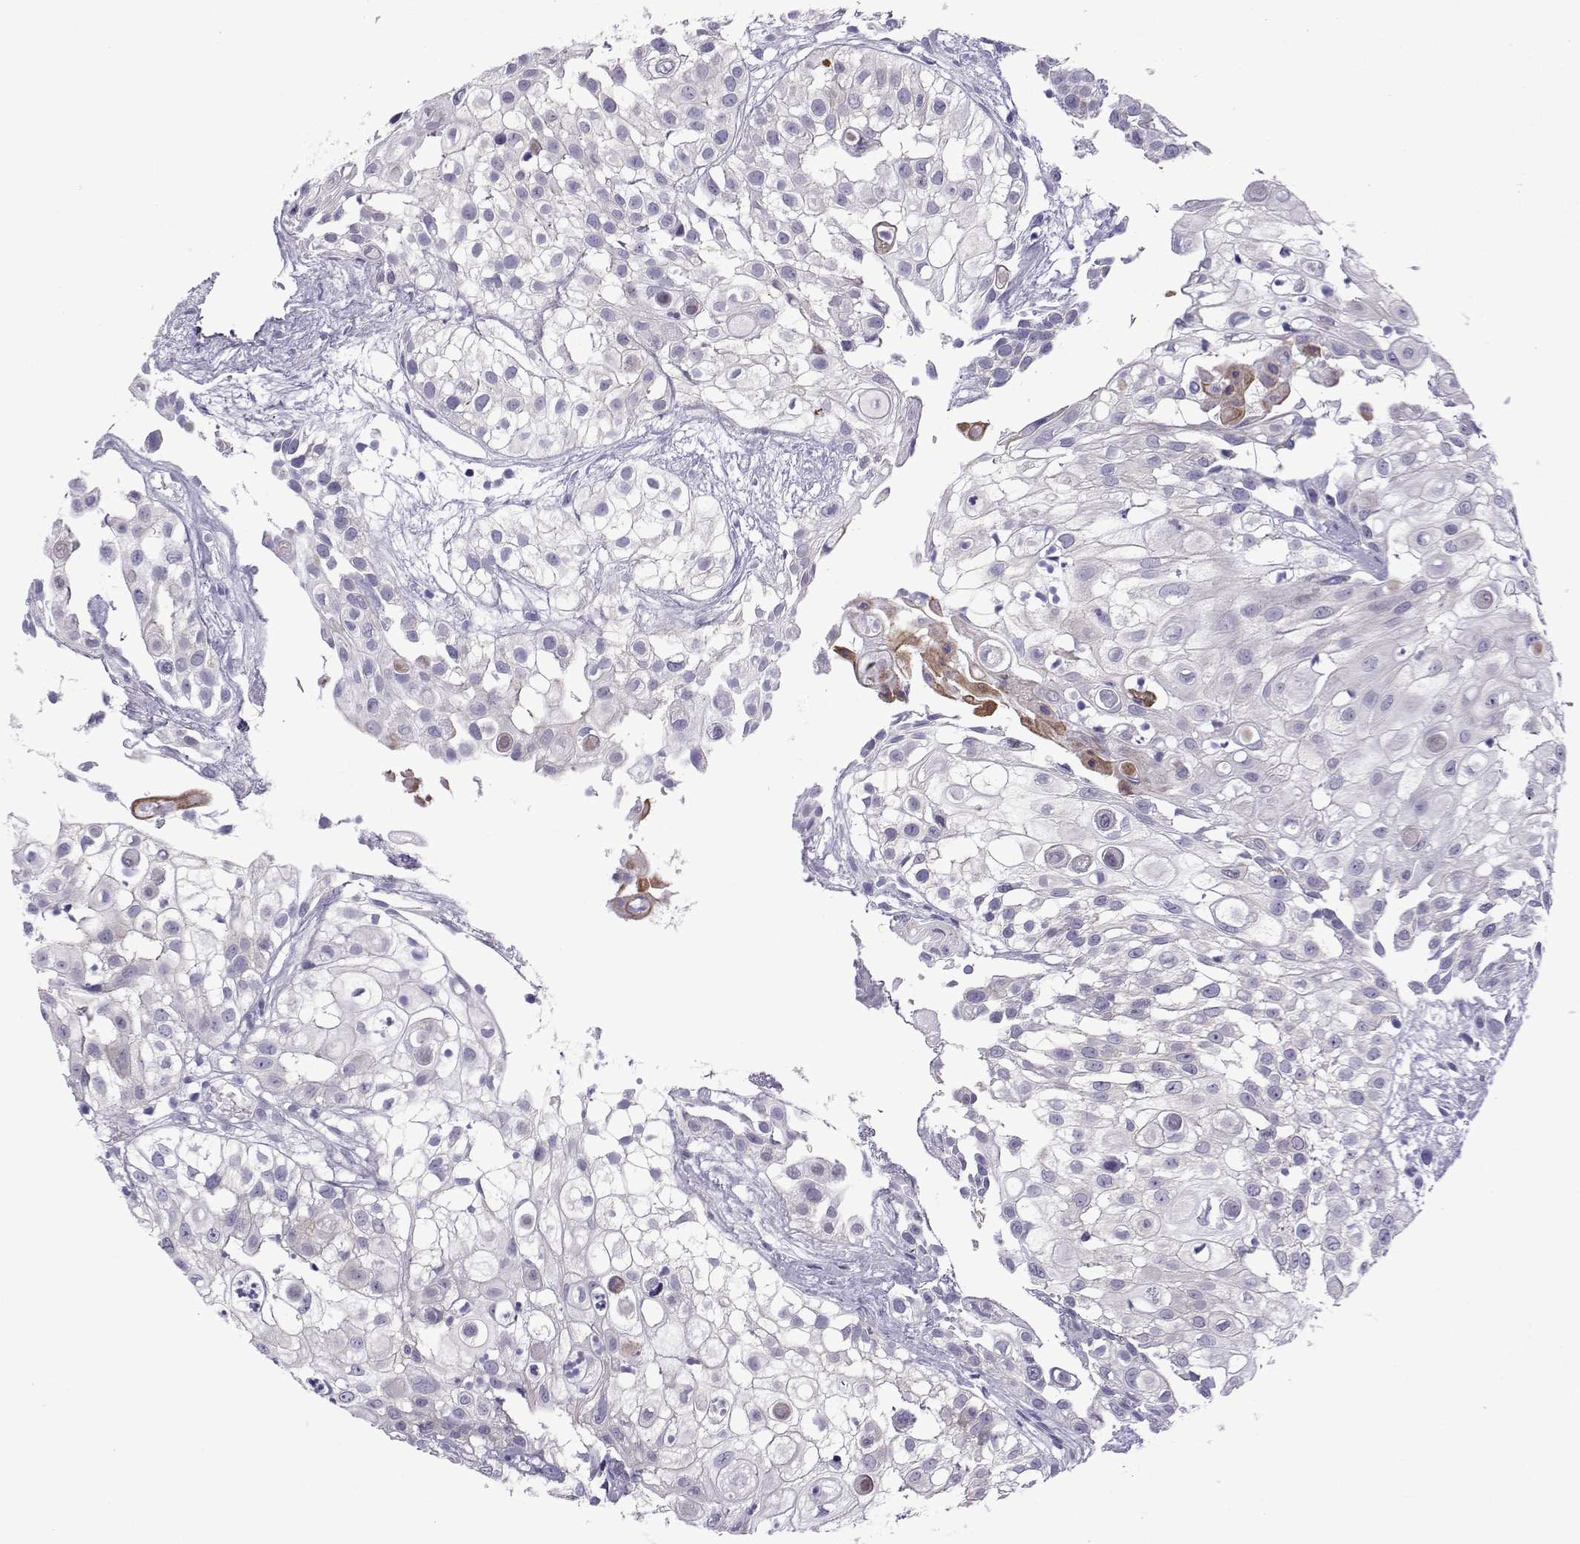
{"staining": {"intensity": "negative", "quantity": "none", "location": "none"}, "tissue": "urothelial cancer", "cell_type": "Tumor cells", "image_type": "cancer", "snomed": [{"axis": "morphology", "description": "Urothelial carcinoma, High grade"}, {"axis": "topography", "description": "Urinary bladder"}], "caption": "The micrograph shows no staining of tumor cells in urothelial carcinoma (high-grade).", "gene": "COL22A1", "patient": {"sex": "female", "age": 79}}